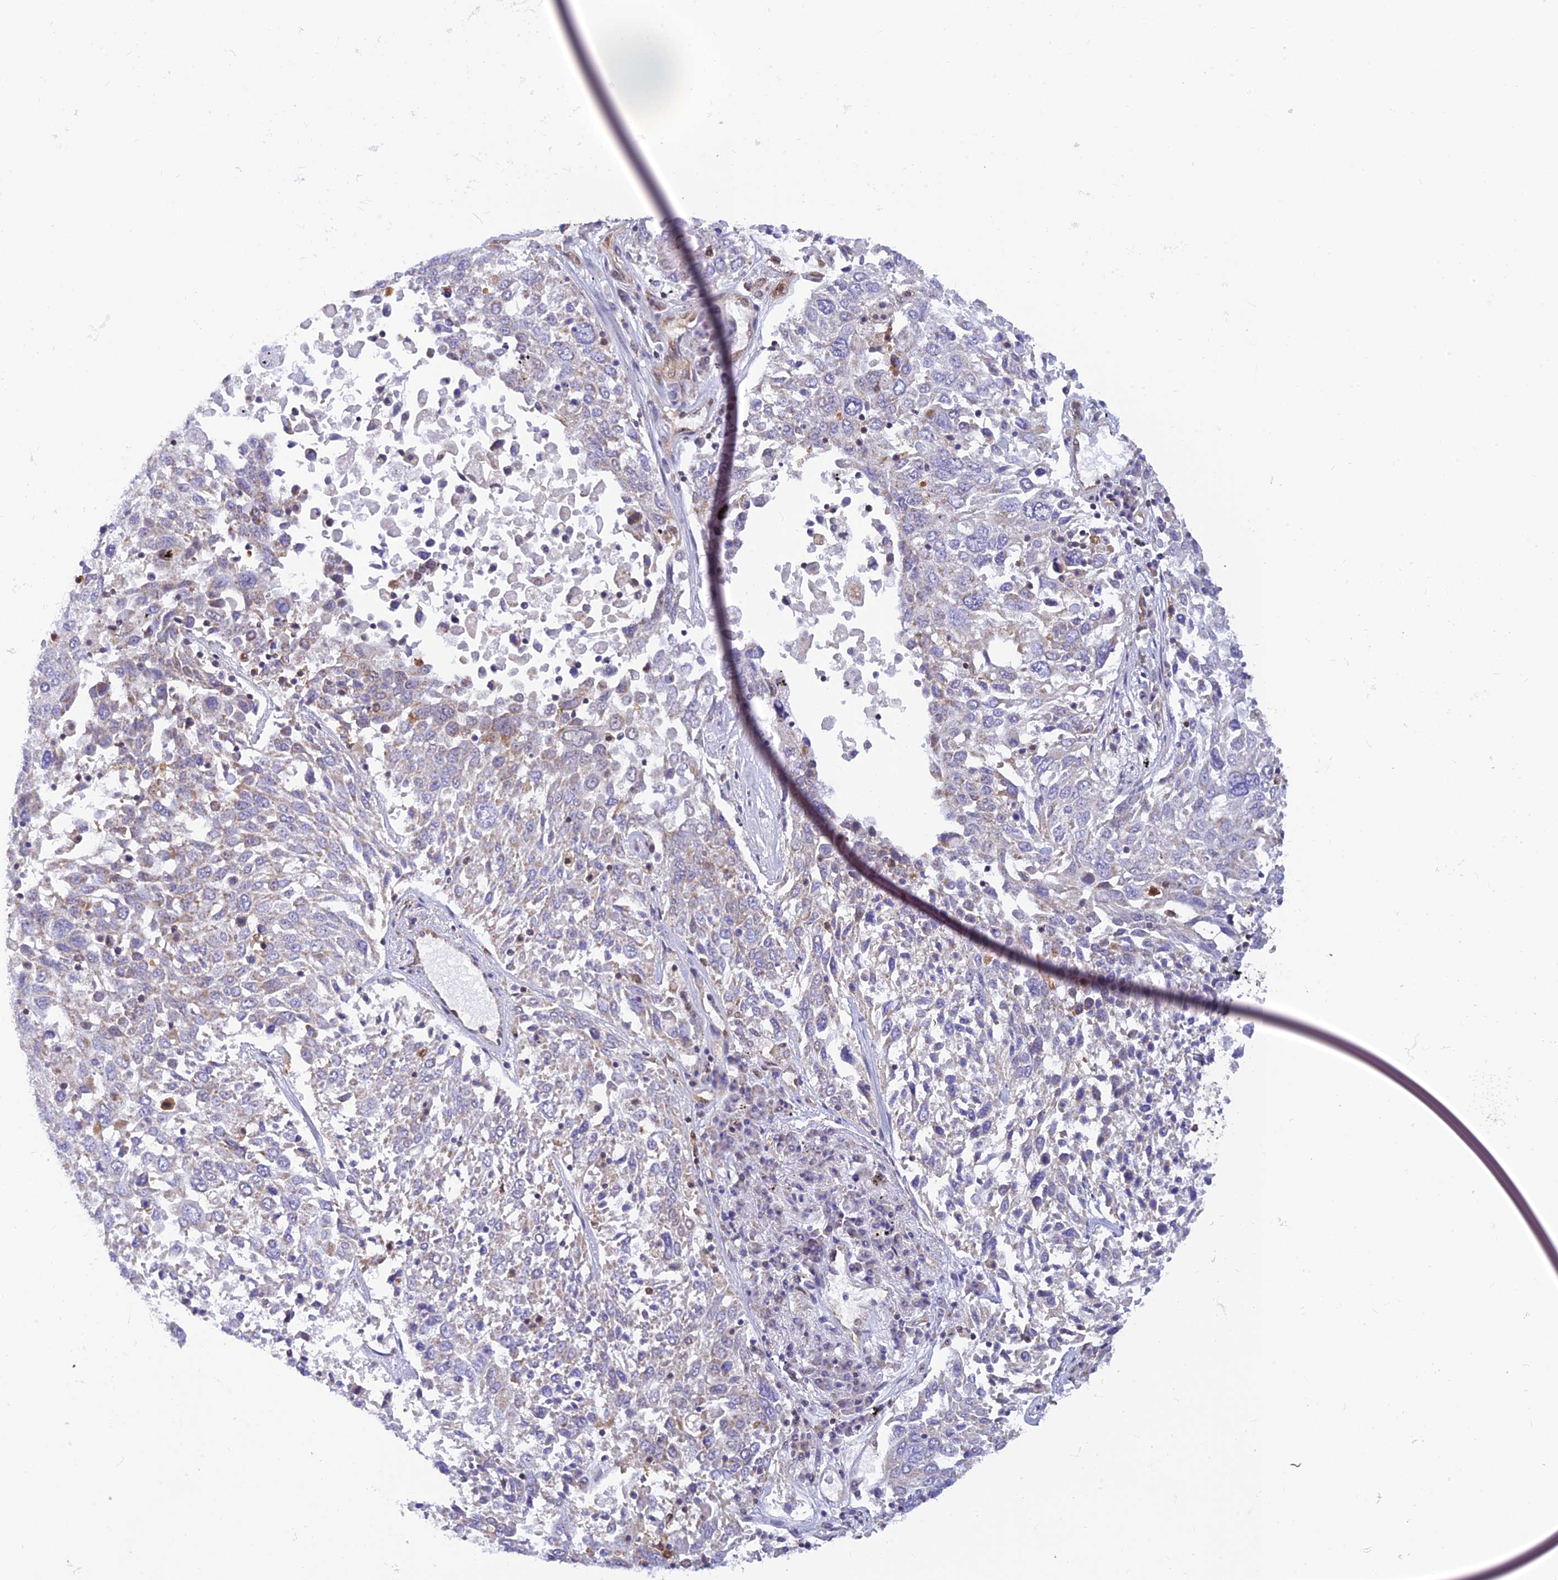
{"staining": {"intensity": "negative", "quantity": "none", "location": "none"}, "tissue": "lung cancer", "cell_type": "Tumor cells", "image_type": "cancer", "snomed": [{"axis": "morphology", "description": "Squamous cell carcinoma, NOS"}, {"axis": "topography", "description": "Lung"}], "caption": "An image of lung squamous cell carcinoma stained for a protein shows no brown staining in tumor cells.", "gene": "LYSMD2", "patient": {"sex": "male", "age": 65}}